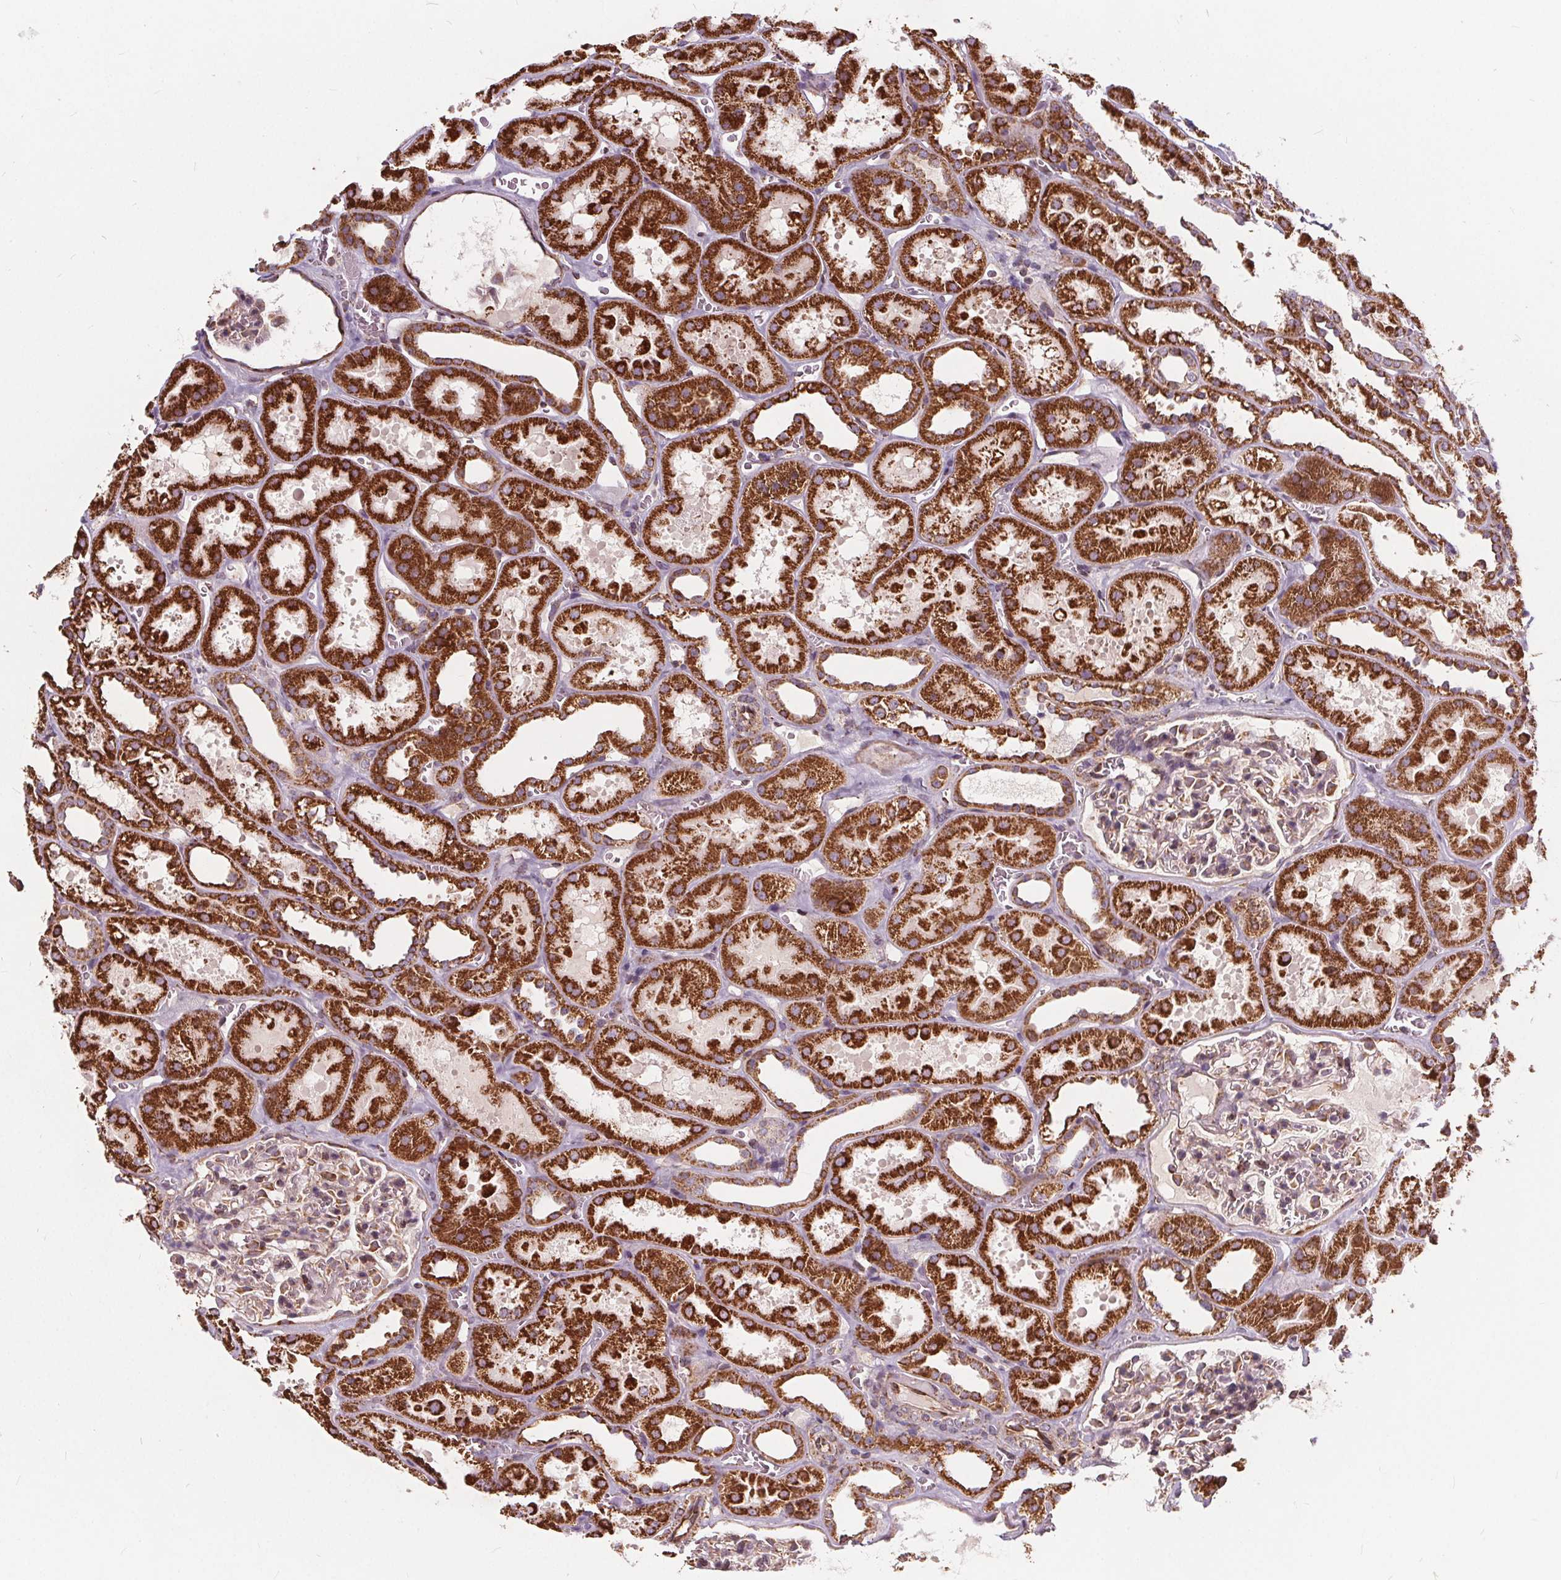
{"staining": {"intensity": "moderate", "quantity": "<25%", "location": "cytoplasmic/membranous"}, "tissue": "kidney", "cell_type": "Cells in glomeruli", "image_type": "normal", "snomed": [{"axis": "morphology", "description": "Normal tissue, NOS"}, {"axis": "topography", "description": "Kidney"}], "caption": "Normal kidney shows moderate cytoplasmic/membranous positivity in about <25% of cells in glomeruli, visualized by immunohistochemistry. The staining was performed using DAB to visualize the protein expression in brown, while the nuclei were stained in blue with hematoxylin (Magnification: 20x).", "gene": "PLSCR3", "patient": {"sex": "female", "age": 41}}